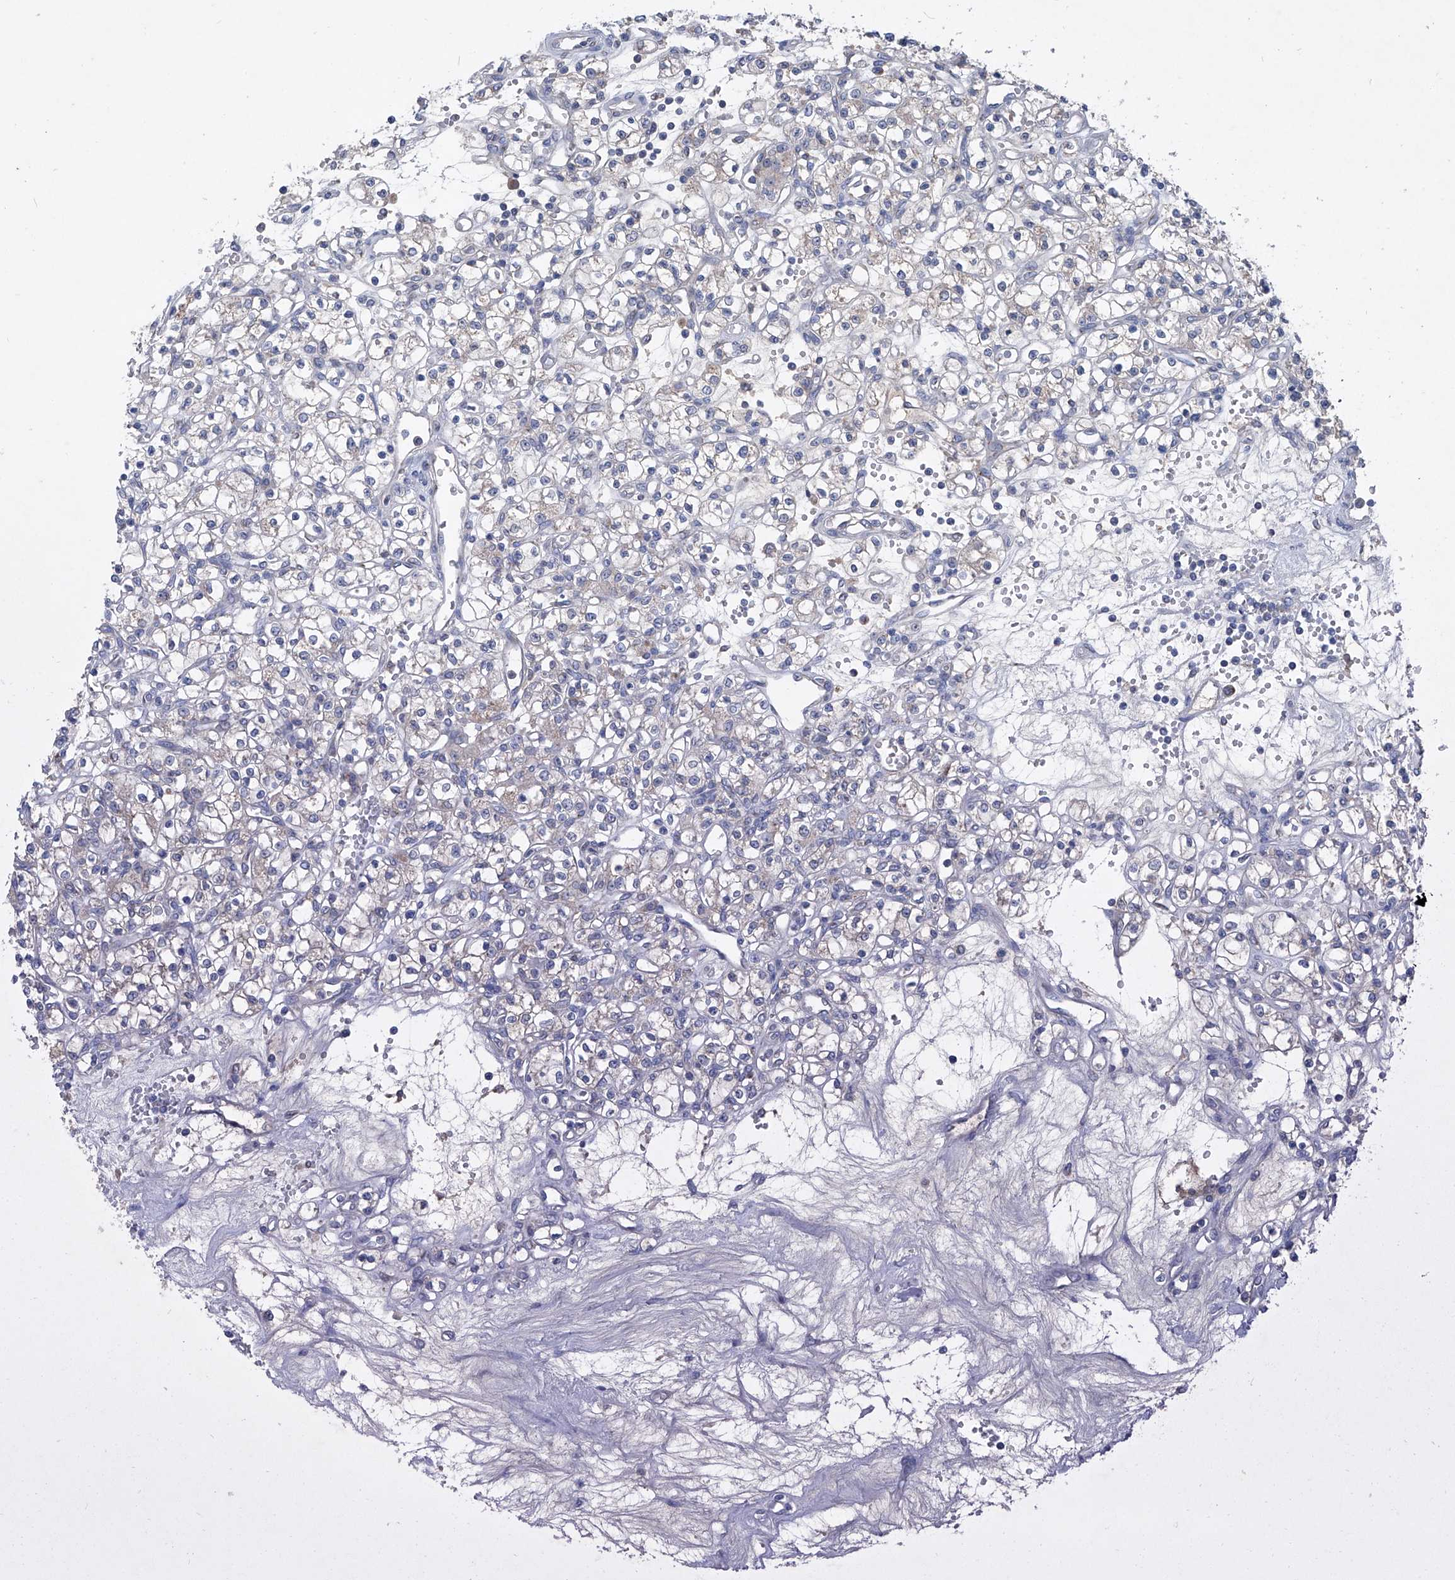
{"staining": {"intensity": "negative", "quantity": "none", "location": "none"}, "tissue": "renal cancer", "cell_type": "Tumor cells", "image_type": "cancer", "snomed": [{"axis": "morphology", "description": "Adenocarcinoma, NOS"}, {"axis": "topography", "description": "Kidney"}], "caption": "Human renal adenocarcinoma stained for a protein using immunohistochemistry (IHC) exhibits no staining in tumor cells.", "gene": "PCSK5", "patient": {"sex": "female", "age": 59}}